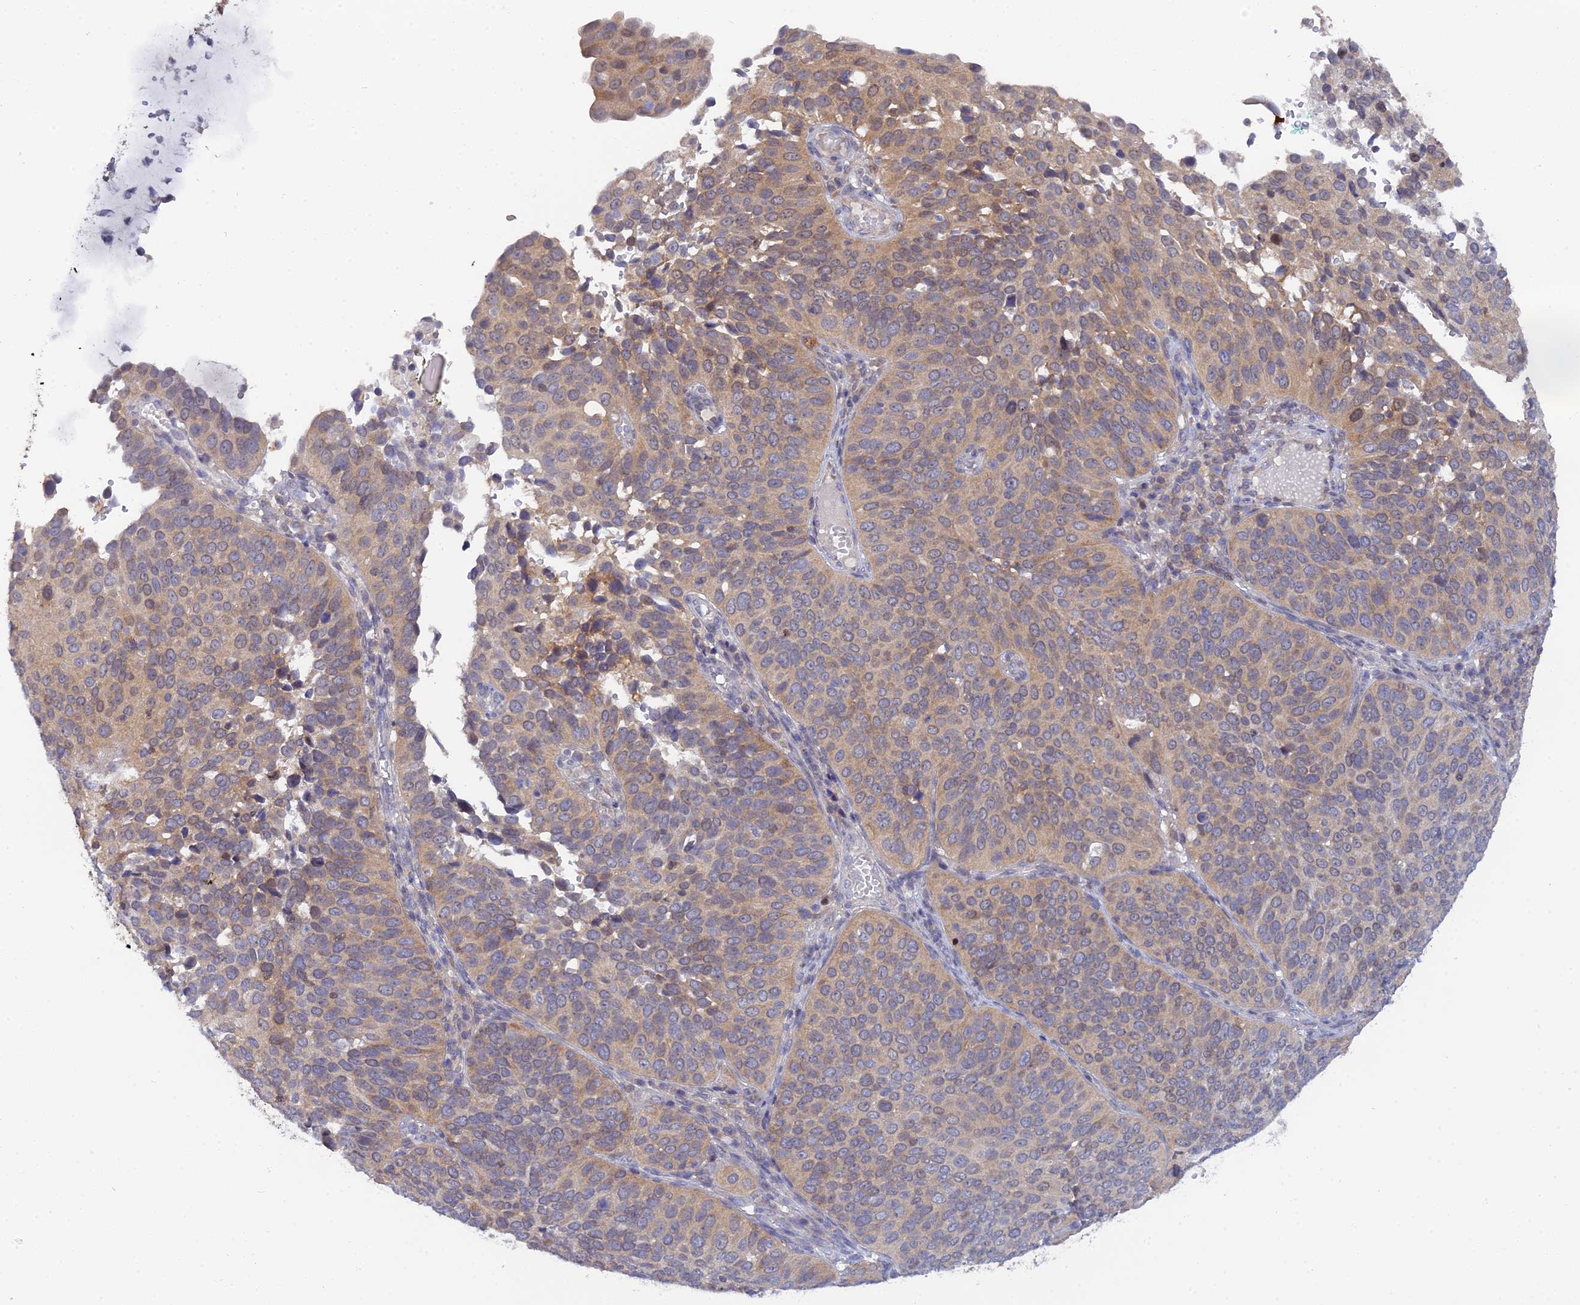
{"staining": {"intensity": "moderate", "quantity": "25%-75%", "location": "cytoplasmic/membranous"}, "tissue": "cervical cancer", "cell_type": "Tumor cells", "image_type": "cancer", "snomed": [{"axis": "morphology", "description": "Squamous cell carcinoma, NOS"}, {"axis": "topography", "description": "Cervix"}], "caption": "Immunohistochemistry (IHC) histopathology image of neoplastic tissue: cervical squamous cell carcinoma stained using immunohistochemistry (IHC) displays medium levels of moderate protein expression localized specifically in the cytoplasmic/membranous of tumor cells, appearing as a cytoplasmic/membranous brown color.", "gene": "ELOA2", "patient": {"sex": "female", "age": 36}}